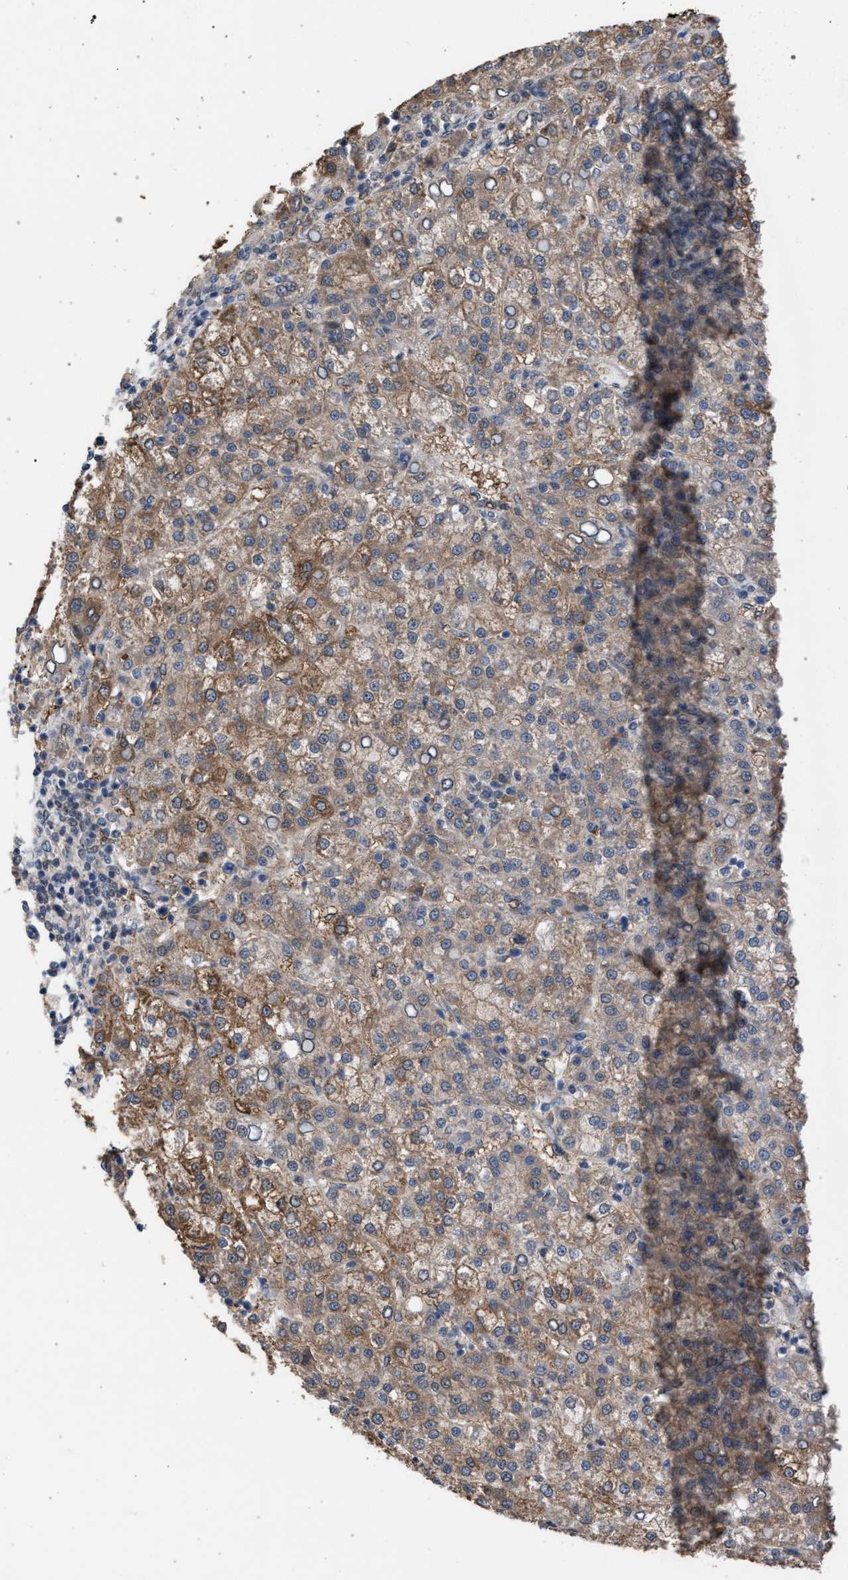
{"staining": {"intensity": "moderate", "quantity": ">75%", "location": "cytoplasmic/membranous"}, "tissue": "liver cancer", "cell_type": "Tumor cells", "image_type": "cancer", "snomed": [{"axis": "morphology", "description": "Carcinoma, Hepatocellular, NOS"}, {"axis": "topography", "description": "Liver"}], "caption": "IHC (DAB (3,3'-diaminobenzidine)) staining of liver cancer (hepatocellular carcinoma) reveals moderate cytoplasmic/membranous protein expression in approximately >75% of tumor cells.", "gene": "ARPC5L", "patient": {"sex": "female", "age": 58}}